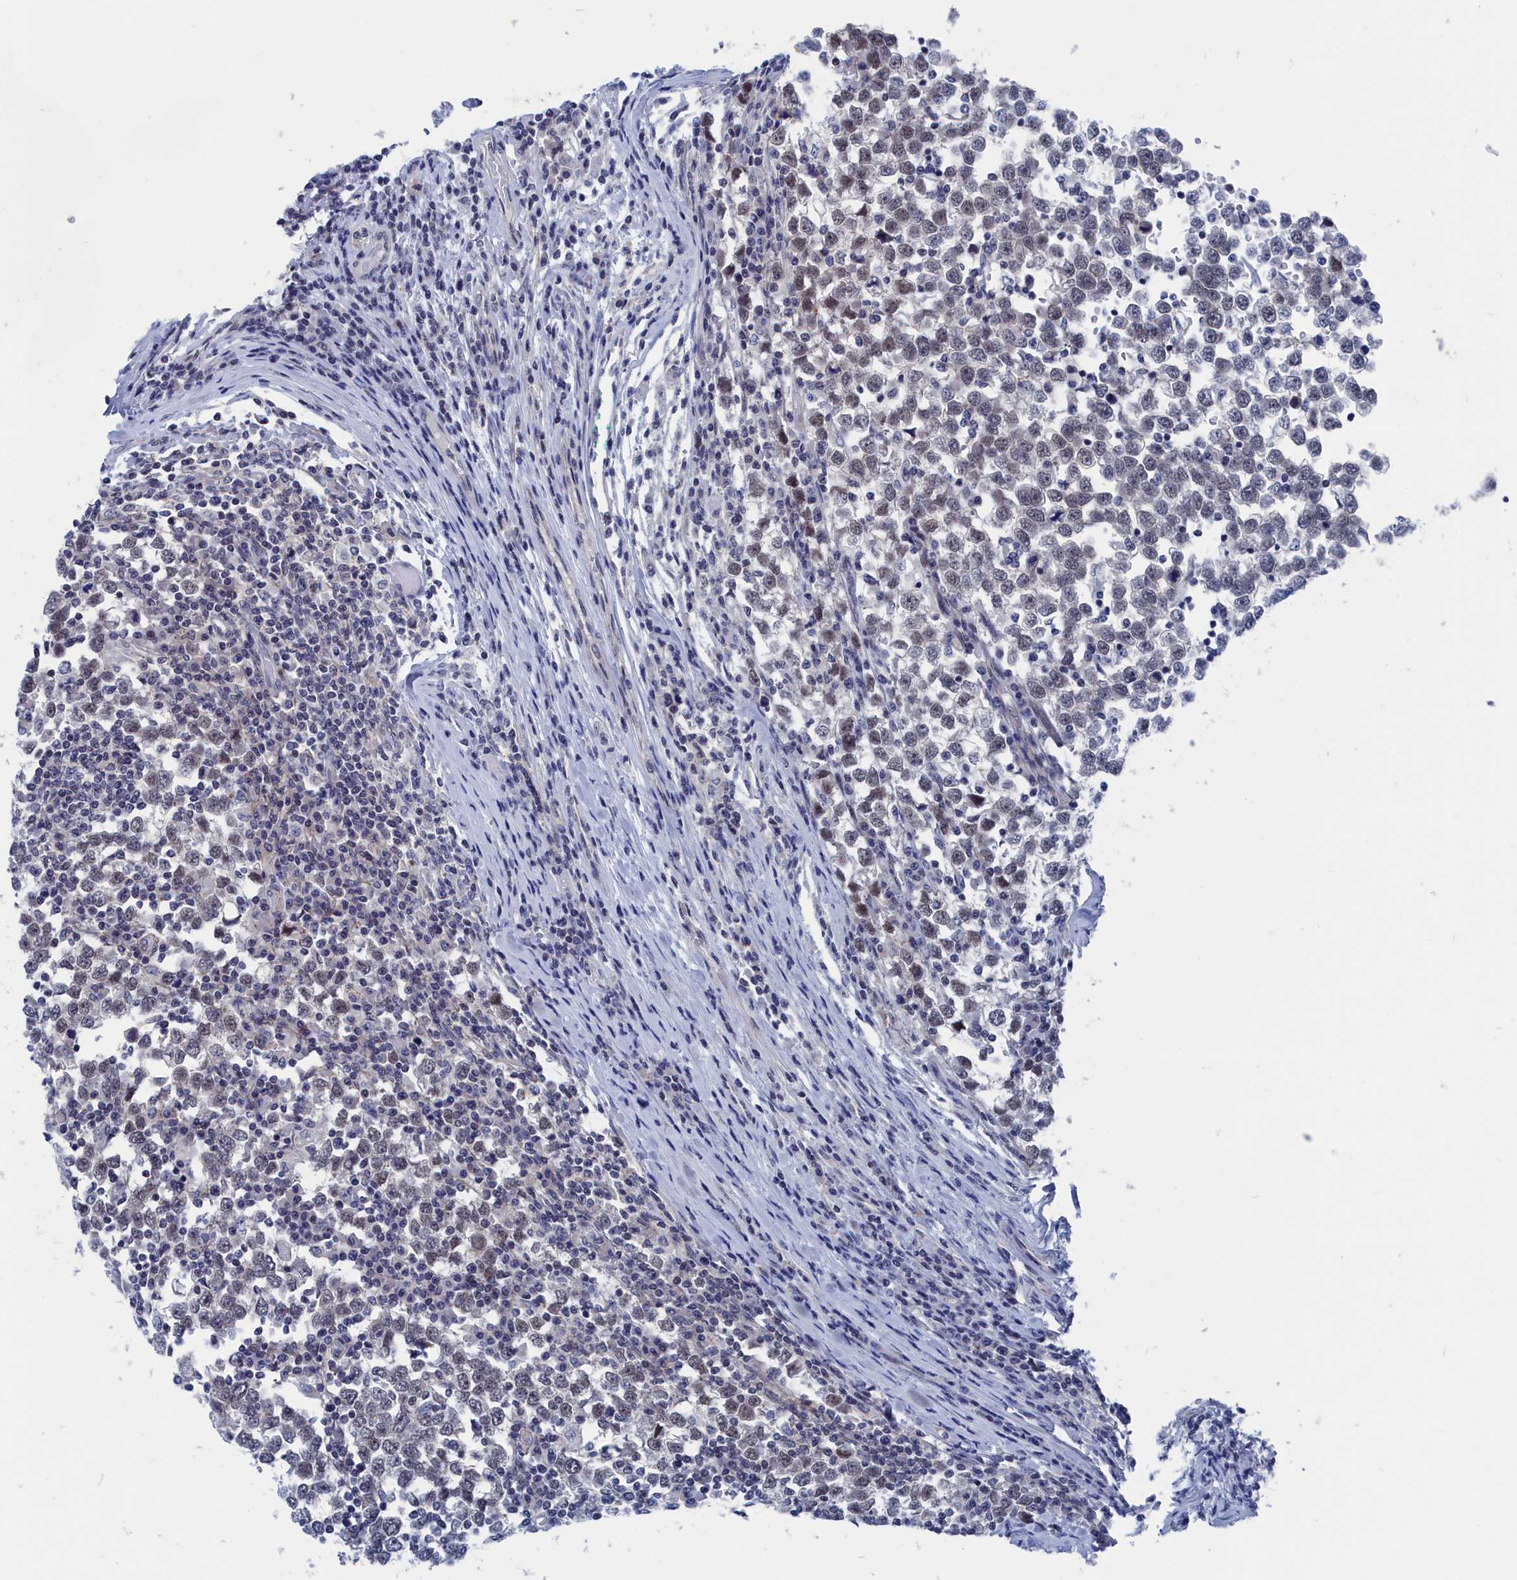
{"staining": {"intensity": "weak", "quantity": "<25%", "location": "nuclear"}, "tissue": "testis cancer", "cell_type": "Tumor cells", "image_type": "cancer", "snomed": [{"axis": "morphology", "description": "Seminoma, NOS"}, {"axis": "topography", "description": "Testis"}], "caption": "Tumor cells are negative for brown protein staining in testis seminoma.", "gene": "MARCHF3", "patient": {"sex": "male", "age": 65}}